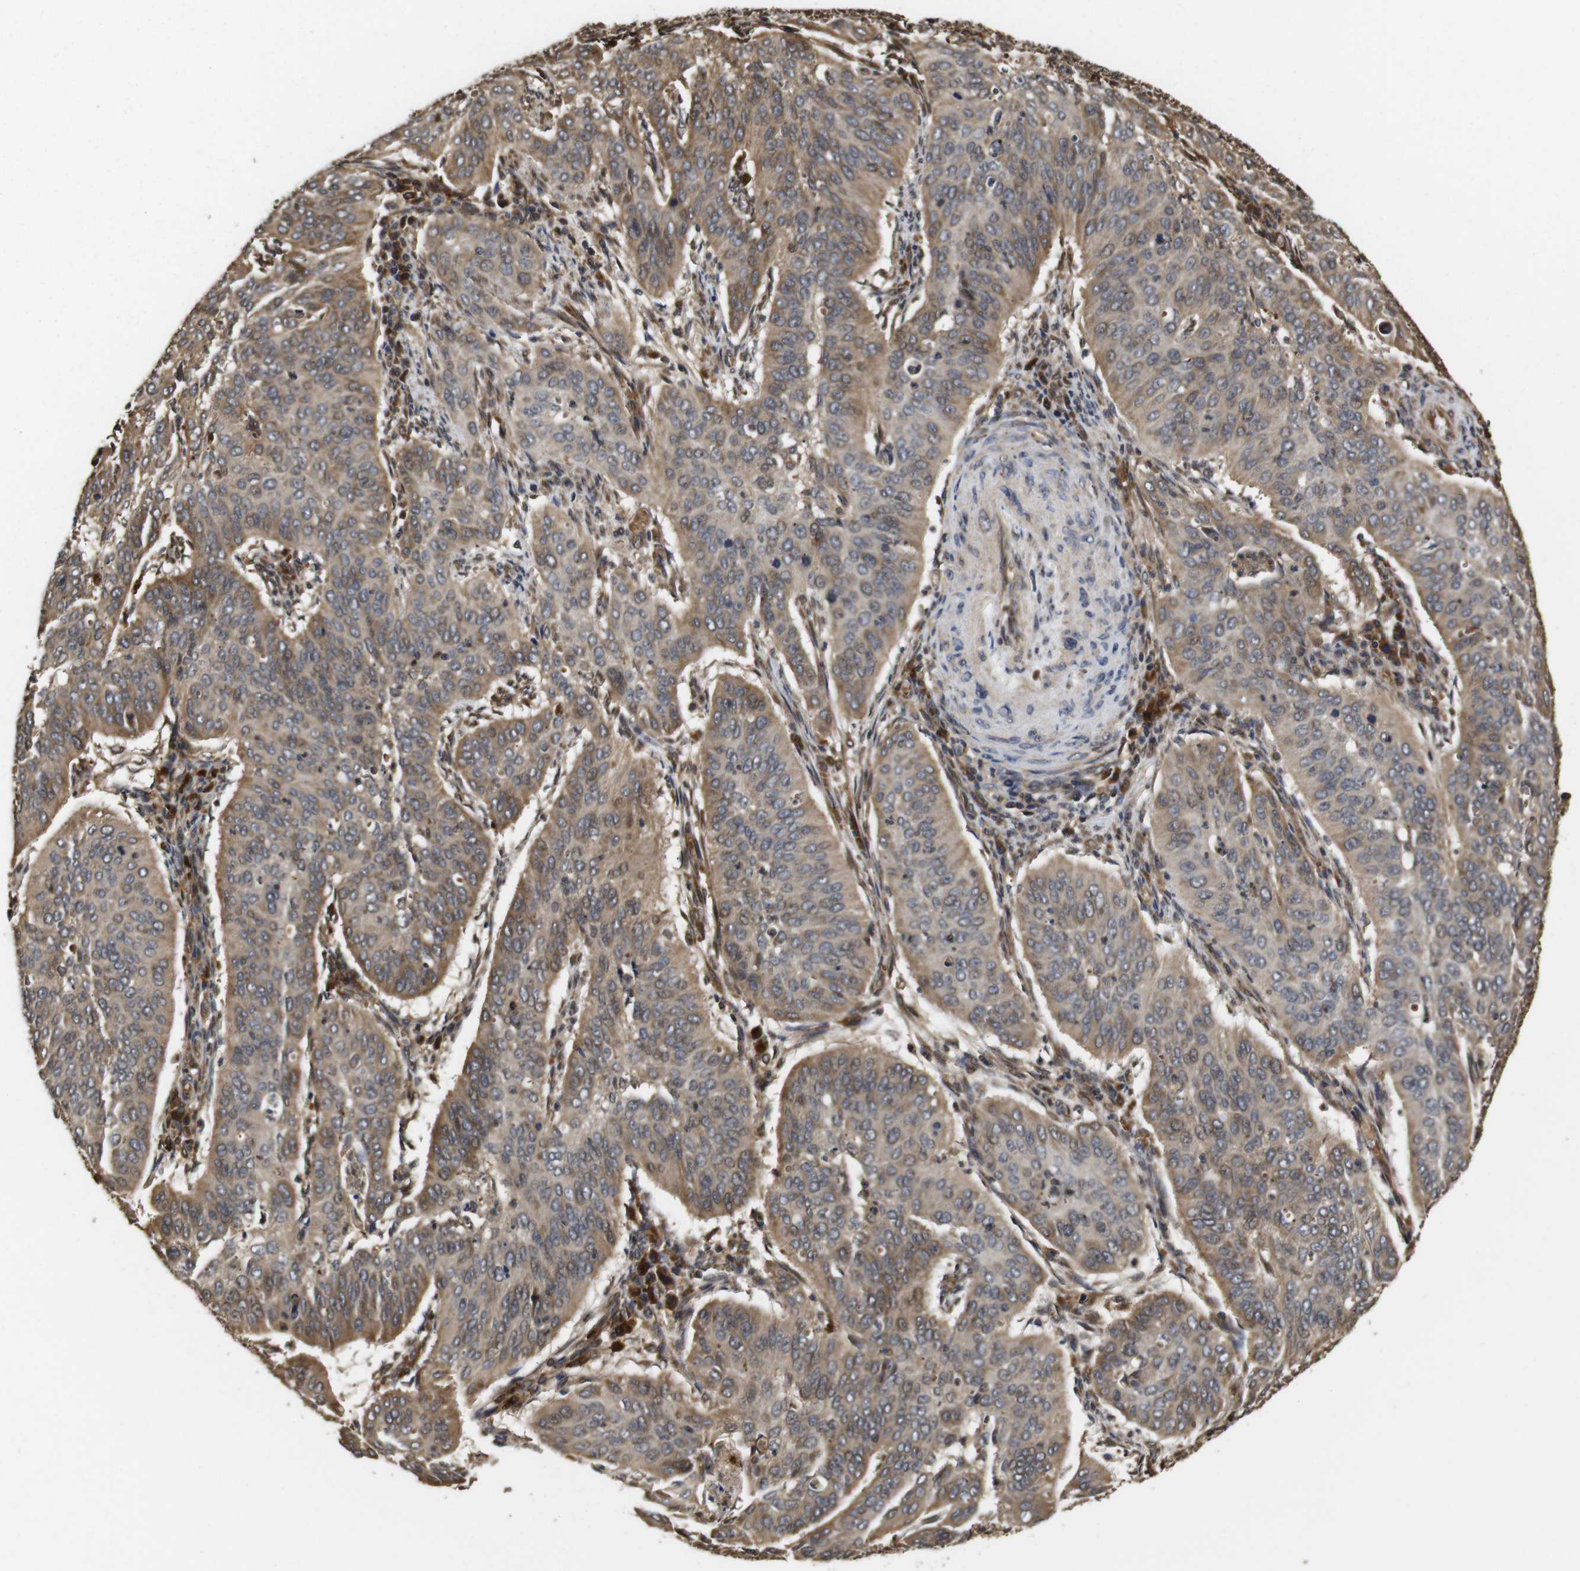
{"staining": {"intensity": "moderate", "quantity": ">75%", "location": "cytoplasmic/membranous"}, "tissue": "cervical cancer", "cell_type": "Tumor cells", "image_type": "cancer", "snomed": [{"axis": "morphology", "description": "Normal tissue, NOS"}, {"axis": "morphology", "description": "Squamous cell carcinoma, NOS"}, {"axis": "topography", "description": "Cervix"}], "caption": "Immunohistochemistry image of neoplastic tissue: cervical cancer (squamous cell carcinoma) stained using immunohistochemistry shows medium levels of moderate protein expression localized specifically in the cytoplasmic/membranous of tumor cells, appearing as a cytoplasmic/membranous brown color.", "gene": "PTPN14", "patient": {"sex": "female", "age": 39}}